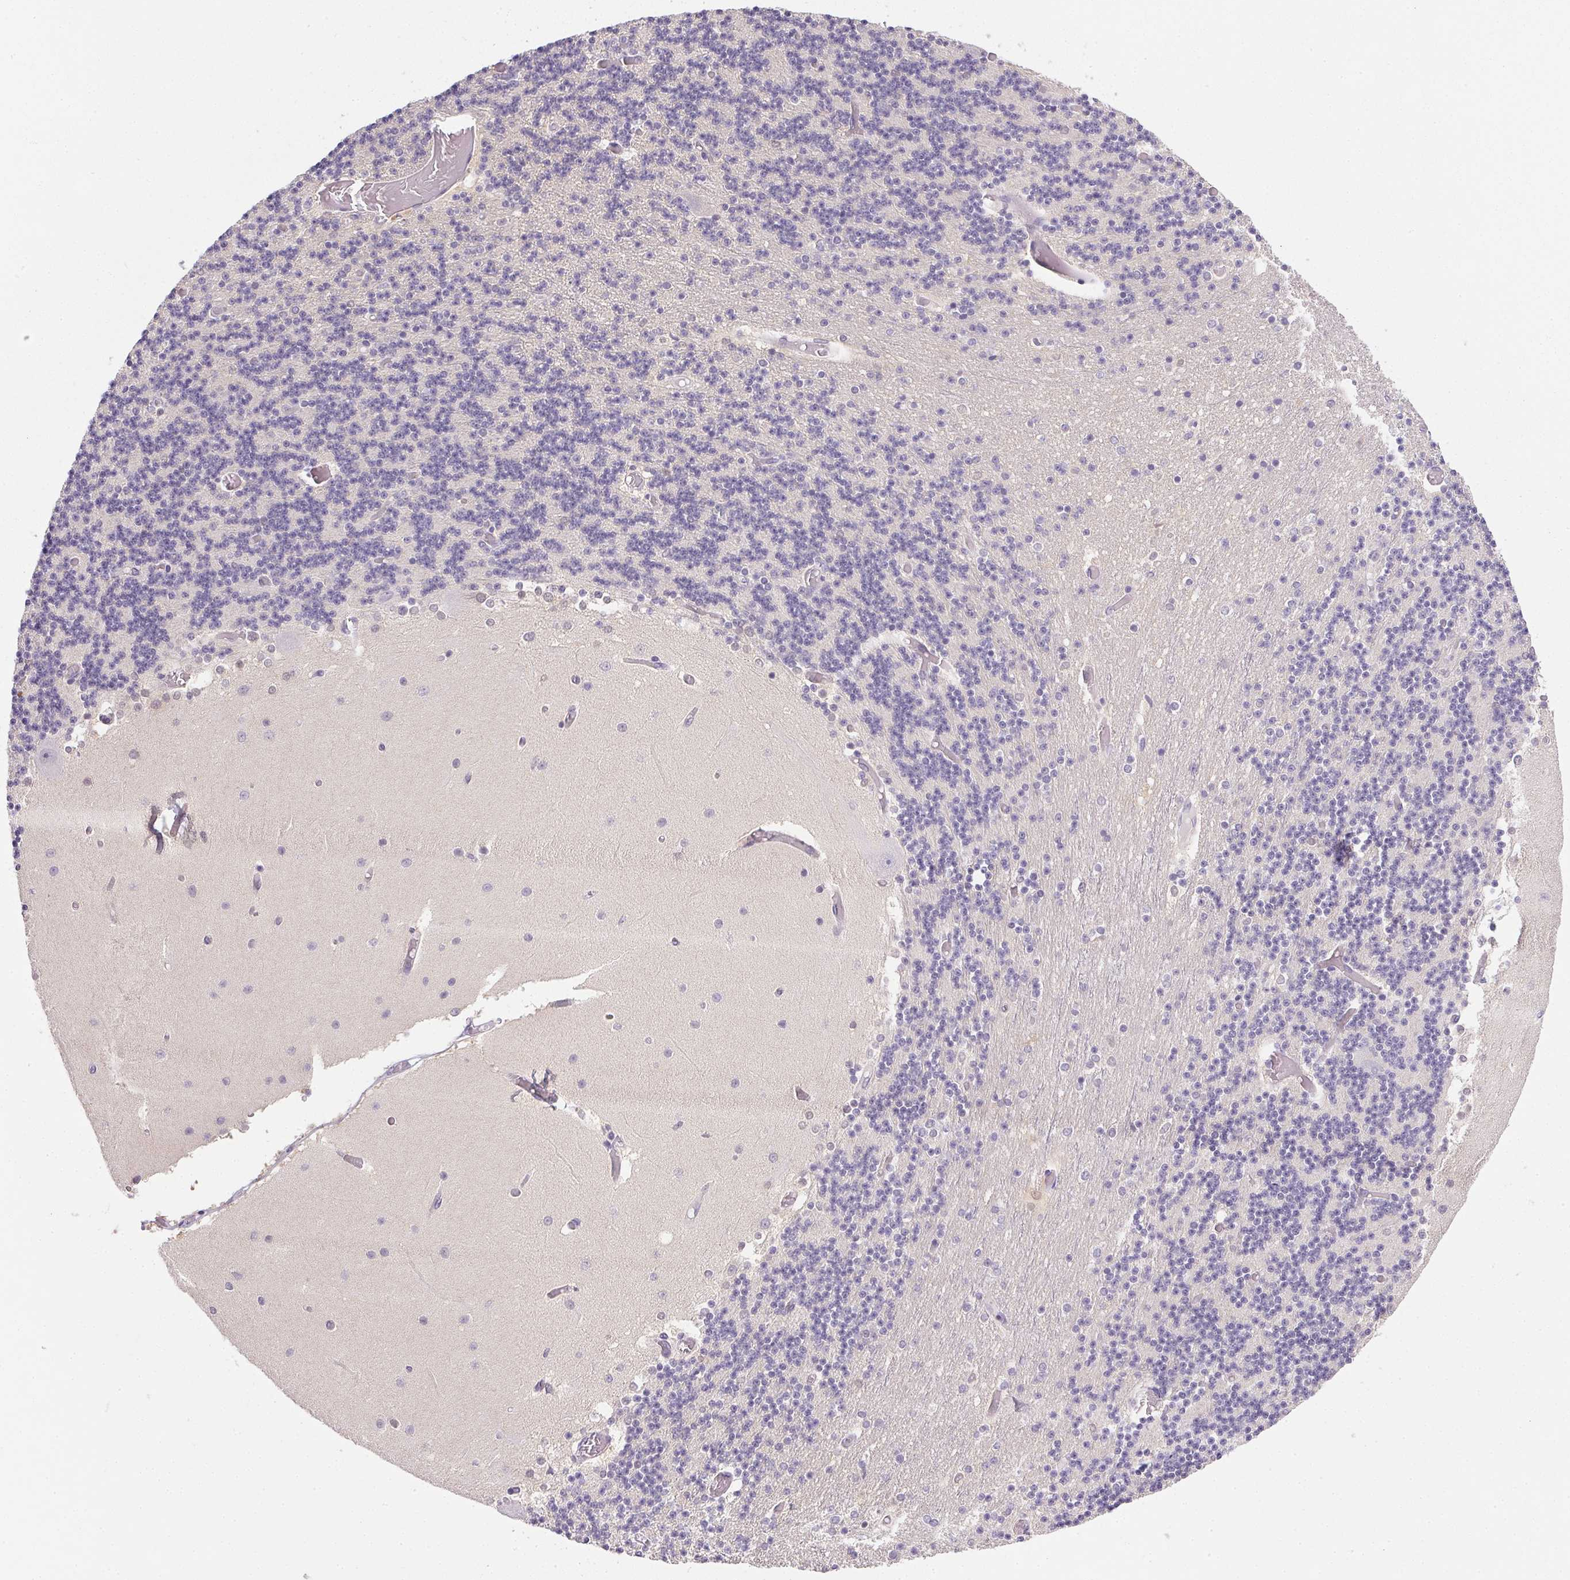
{"staining": {"intensity": "negative", "quantity": "none", "location": "none"}, "tissue": "cerebellum", "cell_type": "Cells in granular layer", "image_type": "normal", "snomed": [{"axis": "morphology", "description": "Normal tissue, NOS"}, {"axis": "topography", "description": "Cerebellum"}], "caption": "IHC histopathology image of normal cerebellum stained for a protein (brown), which reveals no staining in cells in granular layer. Brightfield microscopy of immunohistochemistry (IHC) stained with DAB (brown) and hematoxylin (blue), captured at high magnification.", "gene": "DNAJC5G", "patient": {"sex": "female", "age": 28}}